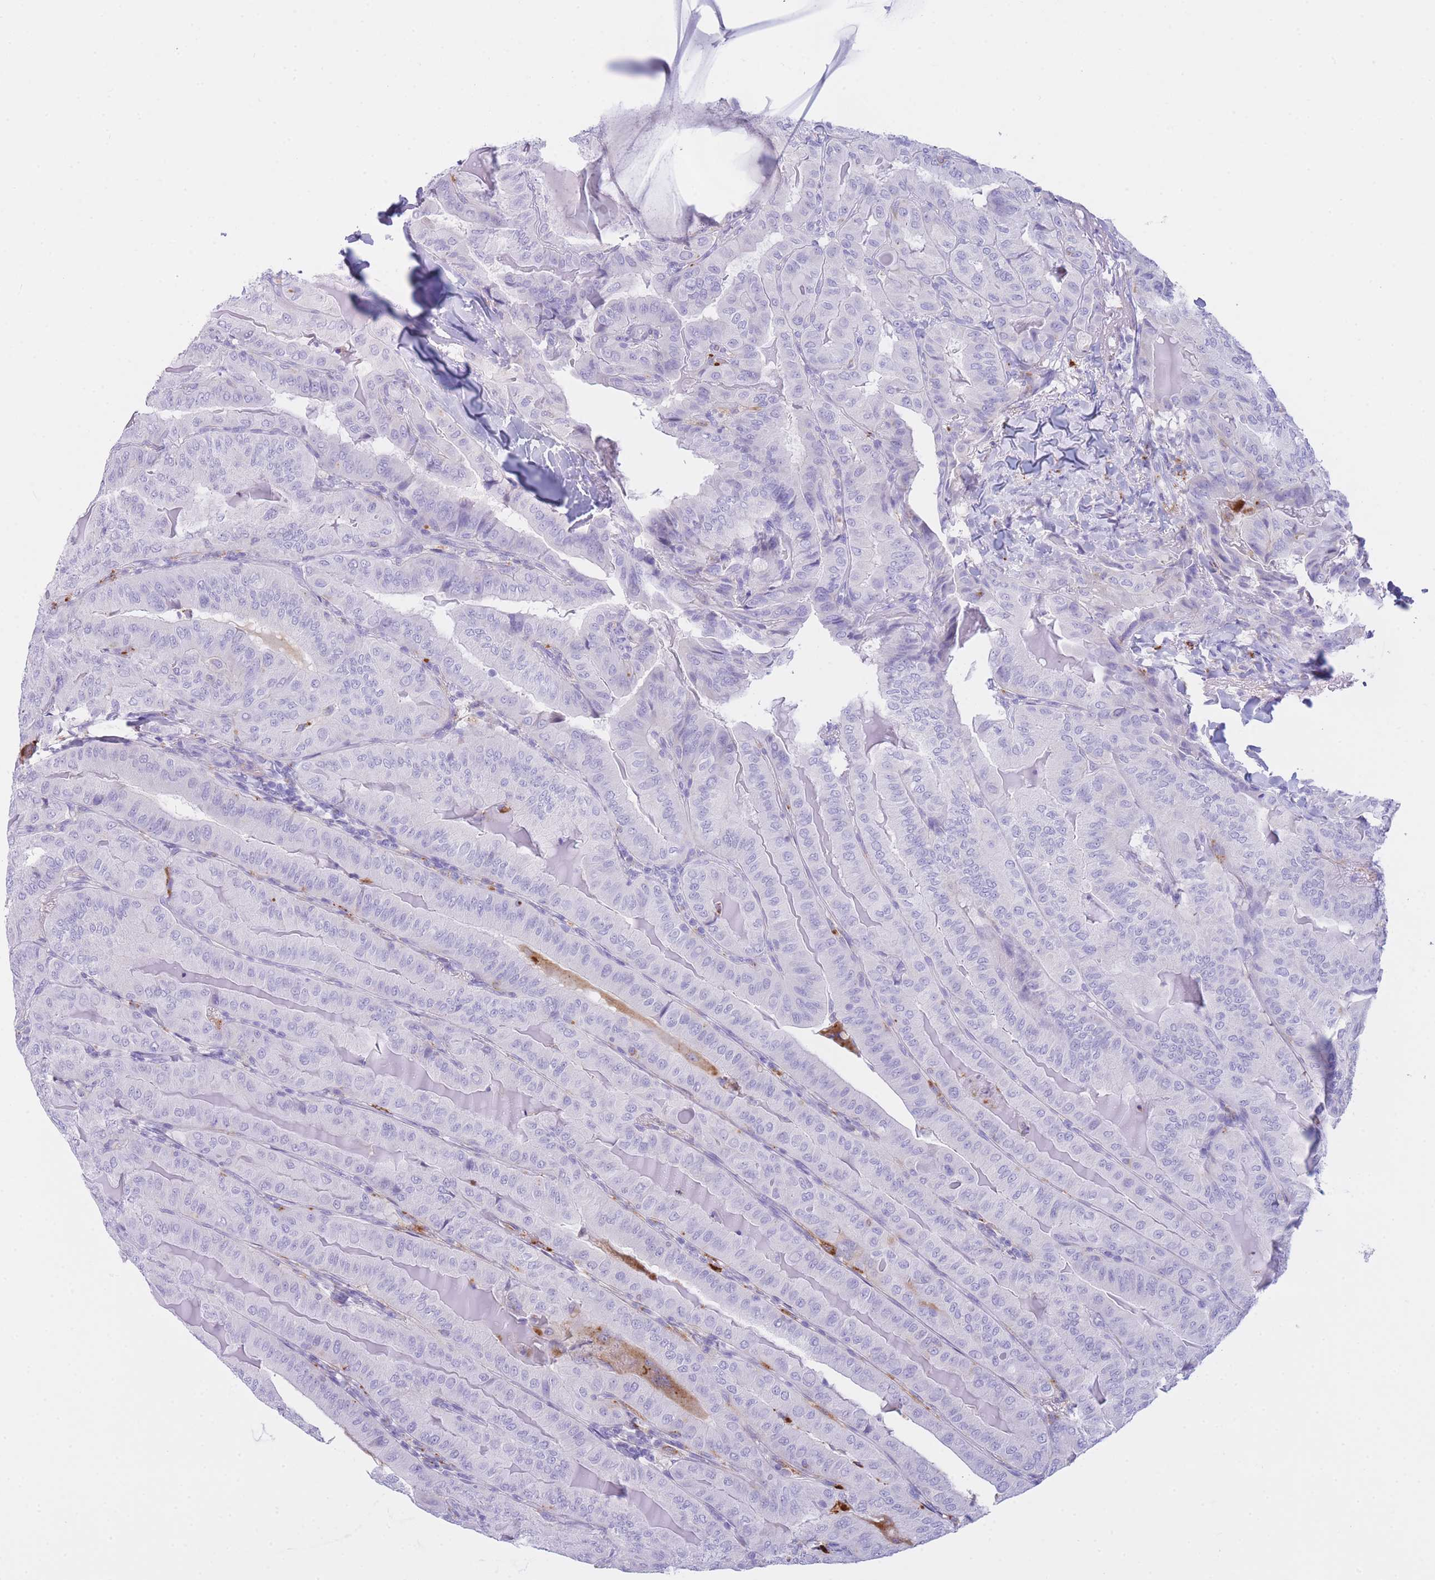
{"staining": {"intensity": "negative", "quantity": "none", "location": "none"}, "tissue": "thyroid cancer", "cell_type": "Tumor cells", "image_type": "cancer", "snomed": [{"axis": "morphology", "description": "Papillary adenocarcinoma, NOS"}, {"axis": "topography", "description": "Thyroid gland"}], "caption": "Immunohistochemistry (IHC) image of neoplastic tissue: thyroid cancer (papillary adenocarcinoma) stained with DAB displays no significant protein expression in tumor cells.", "gene": "PLBD1", "patient": {"sex": "female", "age": 68}}